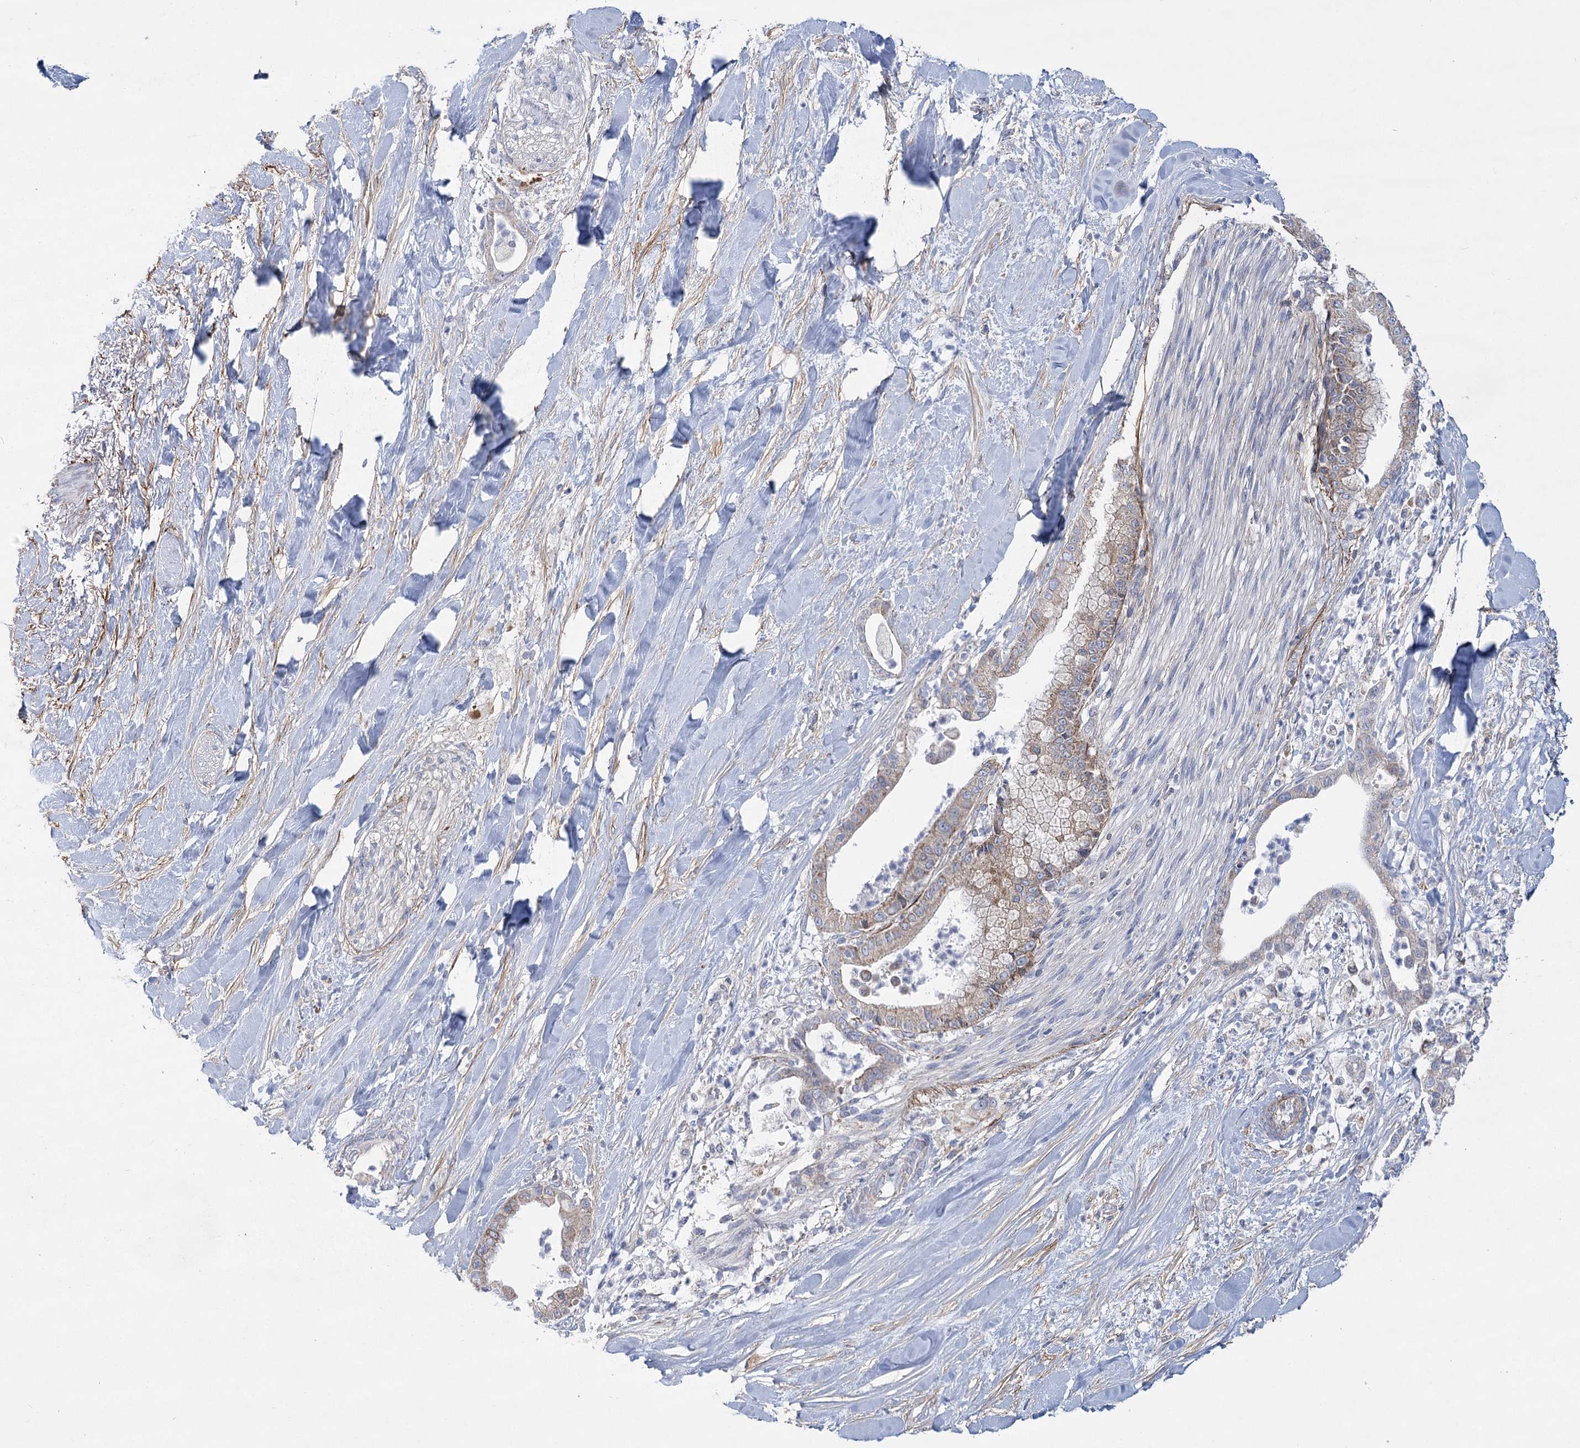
{"staining": {"intensity": "weak", "quantity": "25%-75%", "location": "cytoplasmic/membranous"}, "tissue": "liver cancer", "cell_type": "Tumor cells", "image_type": "cancer", "snomed": [{"axis": "morphology", "description": "Cholangiocarcinoma"}, {"axis": "topography", "description": "Liver"}], "caption": "Liver cholangiocarcinoma was stained to show a protein in brown. There is low levels of weak cytoplasmic/membranous expression in about 25%-75% of tumor cells.", "gene": "SNX7", "patient": {"sex": "female", "age": 54}}